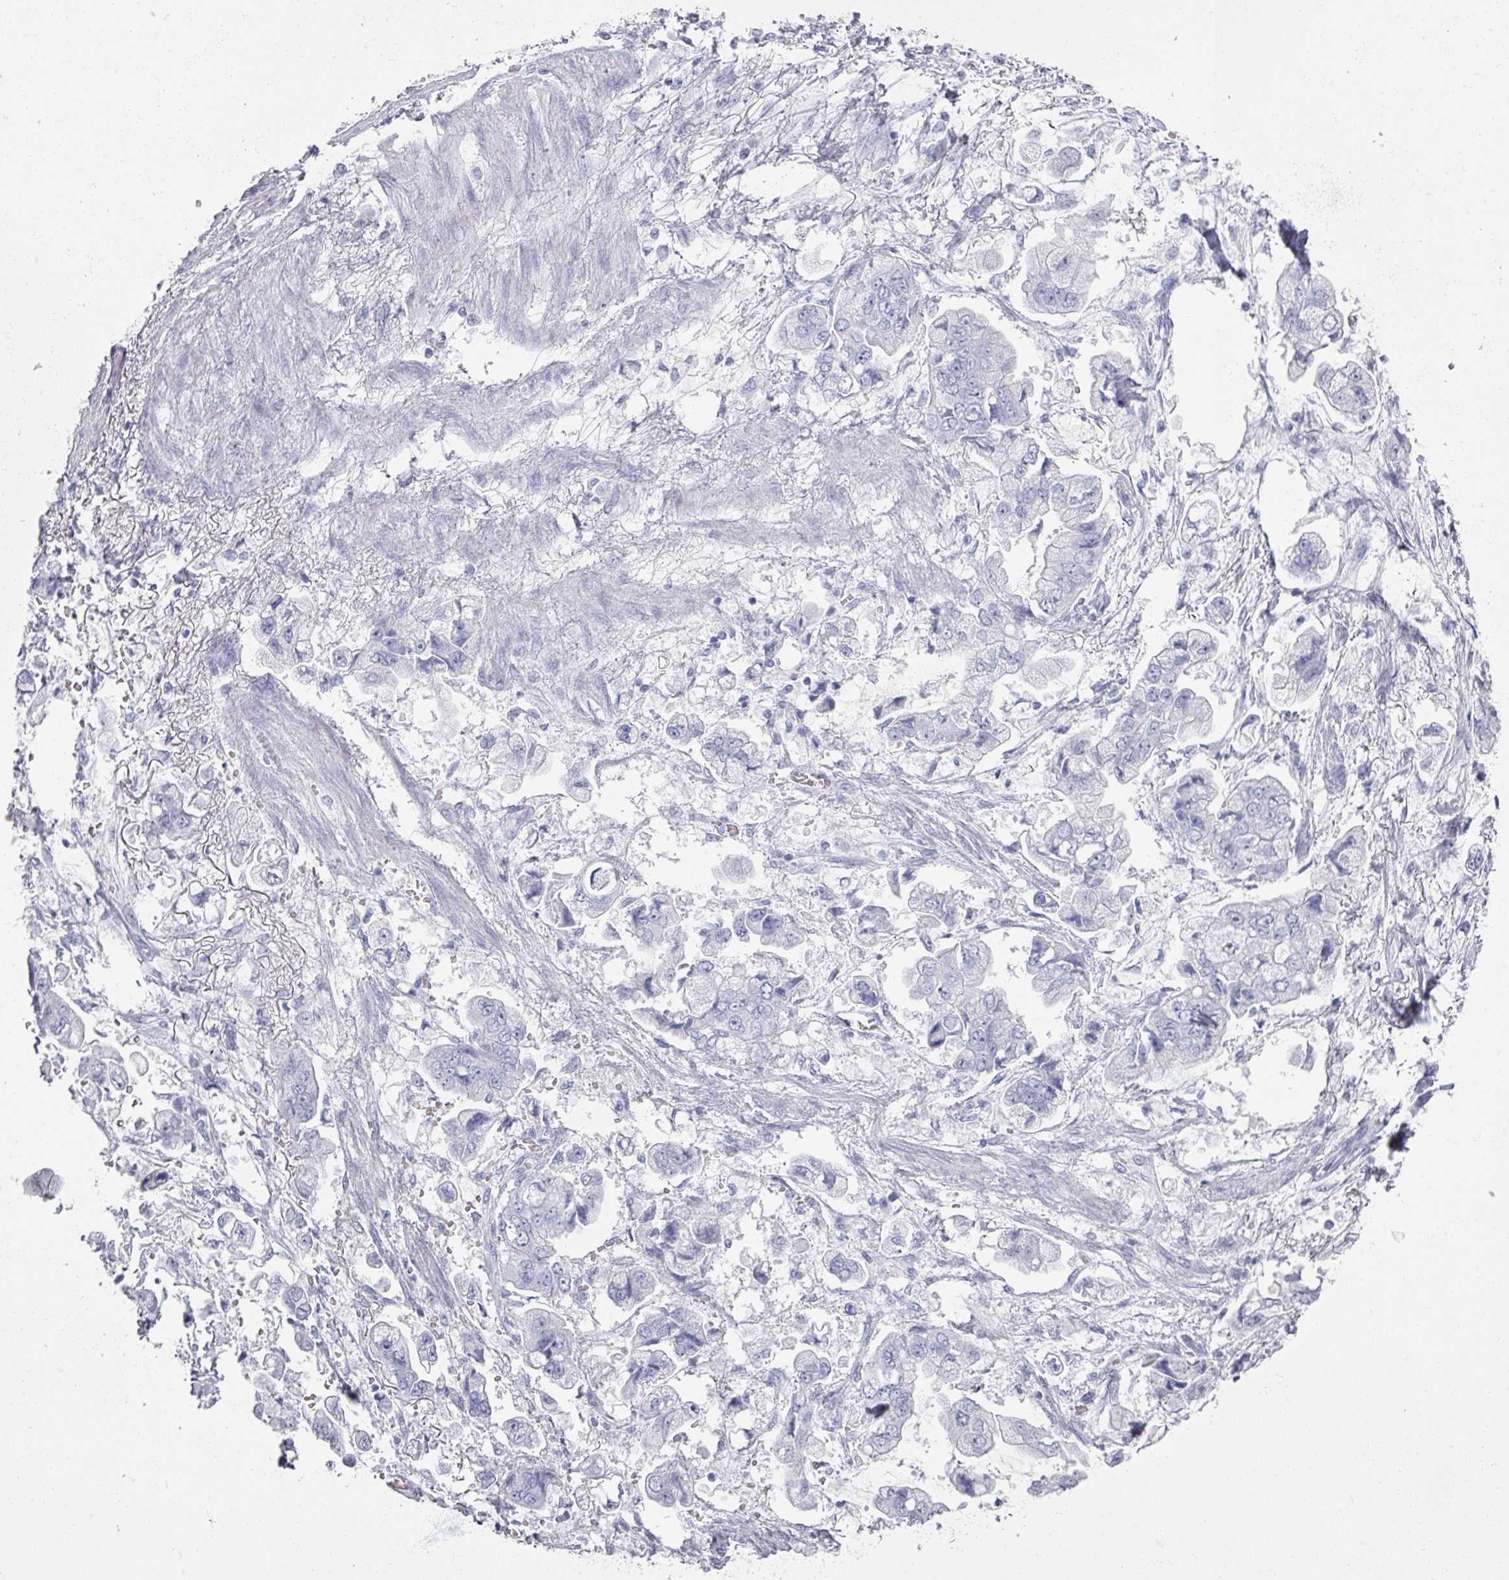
{"staining": {"intensity": "negative", "quantity": "none", "location": "none"}, "tissue": "stomach cancer", "cell_type": "Tumor cells", "image_type": "cancer", "snomed": [{"axis": "morphology", "description": "Adenocarcinoma, NOS"}, {"axis": "topography", "description": "Stomach"}], "caption": "Immunohistochemical staining of human stomach cancer displays no significant expression in tumor cells.", "gene": "OMG", "patient": {"sex": "male", "age": 62}}